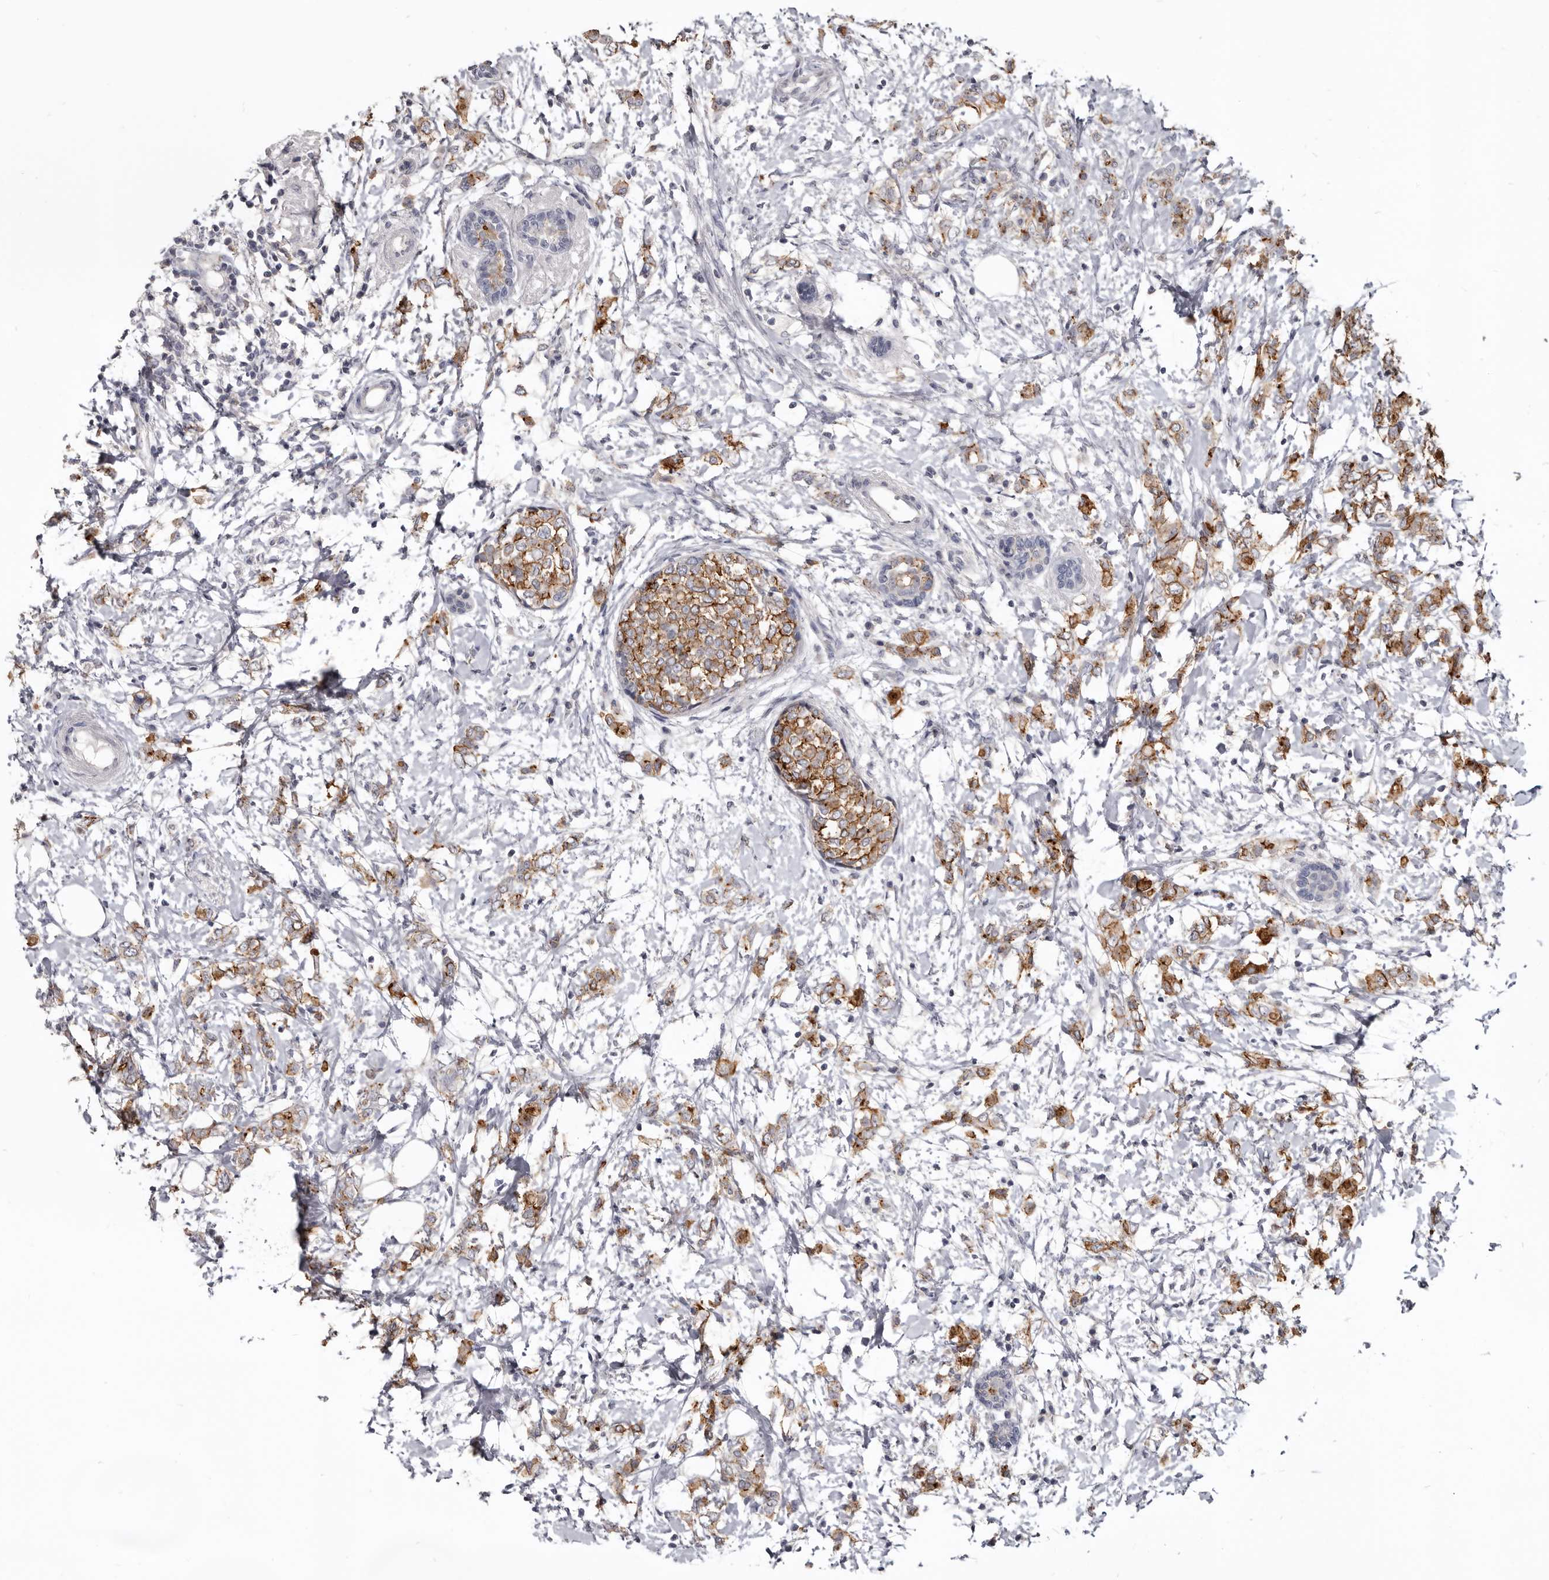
{"staining": {"intensity": "moderate", "quantity": ">75%", "location": "cytoplasmic/membranous"}, "tissue": "breast cancer", "cell_type": "Tumor cells", "image_type": "cancer", "snomed": [{"axis": "morphology", "description": "Normal tissue, NOS"}, {"axis": "morphology", "description": "Lobular carcinoma"}, {"axis": "topography", "description": "Breast"}], "caption": "This is an image of immunohistochemistry staining of breast cancer (lobular carcinoma), which shows moderate staining in the cytoplasmic/membranous of tumor cells.", "gene": "CGN", "patient": {"sex": "female", "age": 47}}